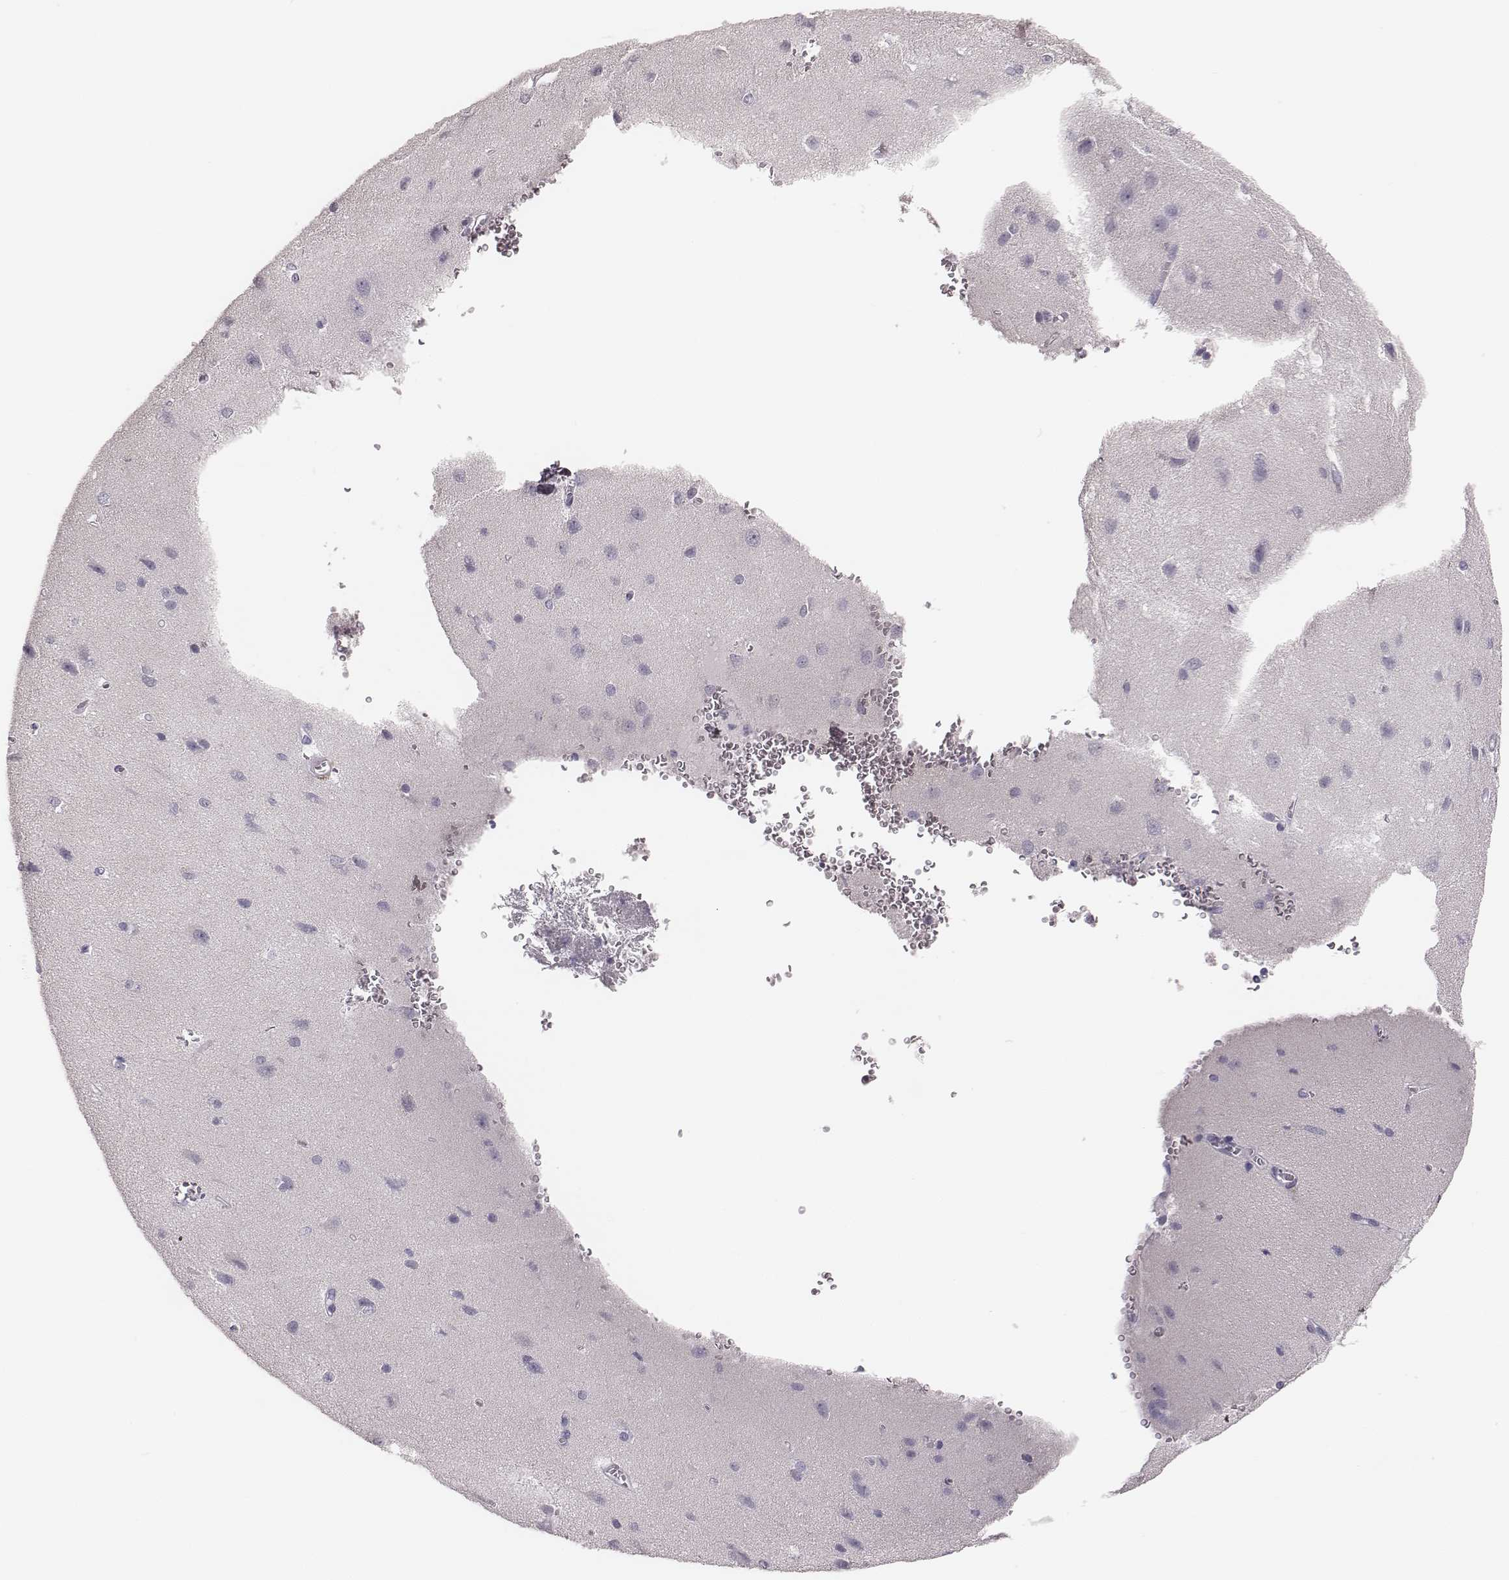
{"staining": {"intensity": "negative", "quantity": "none", "location": "none"}, "tissue": "cerebral cortex", "cell_type": "Endothelial cells", "image_type": "normal", "snomed": [{"axis": "morphology", "description": "Normal tissue, NOS"}, {"axis": "topography", "description": "Cerebral cortex"}], "caption": "High magnification brightfield microscopy of unremarkable cerebral cortex stained with DAB (brown) and counterstained with hematoxylin (blue): endothelial cells show no significant staining. Brightfield microscopy of immunohistochemistry (IHC) stained with DAB (brown) and hematoxylin (blue), captured at high magnification.", "gene": "CSH1", "patient": {"sex": "male", "age": 37}}